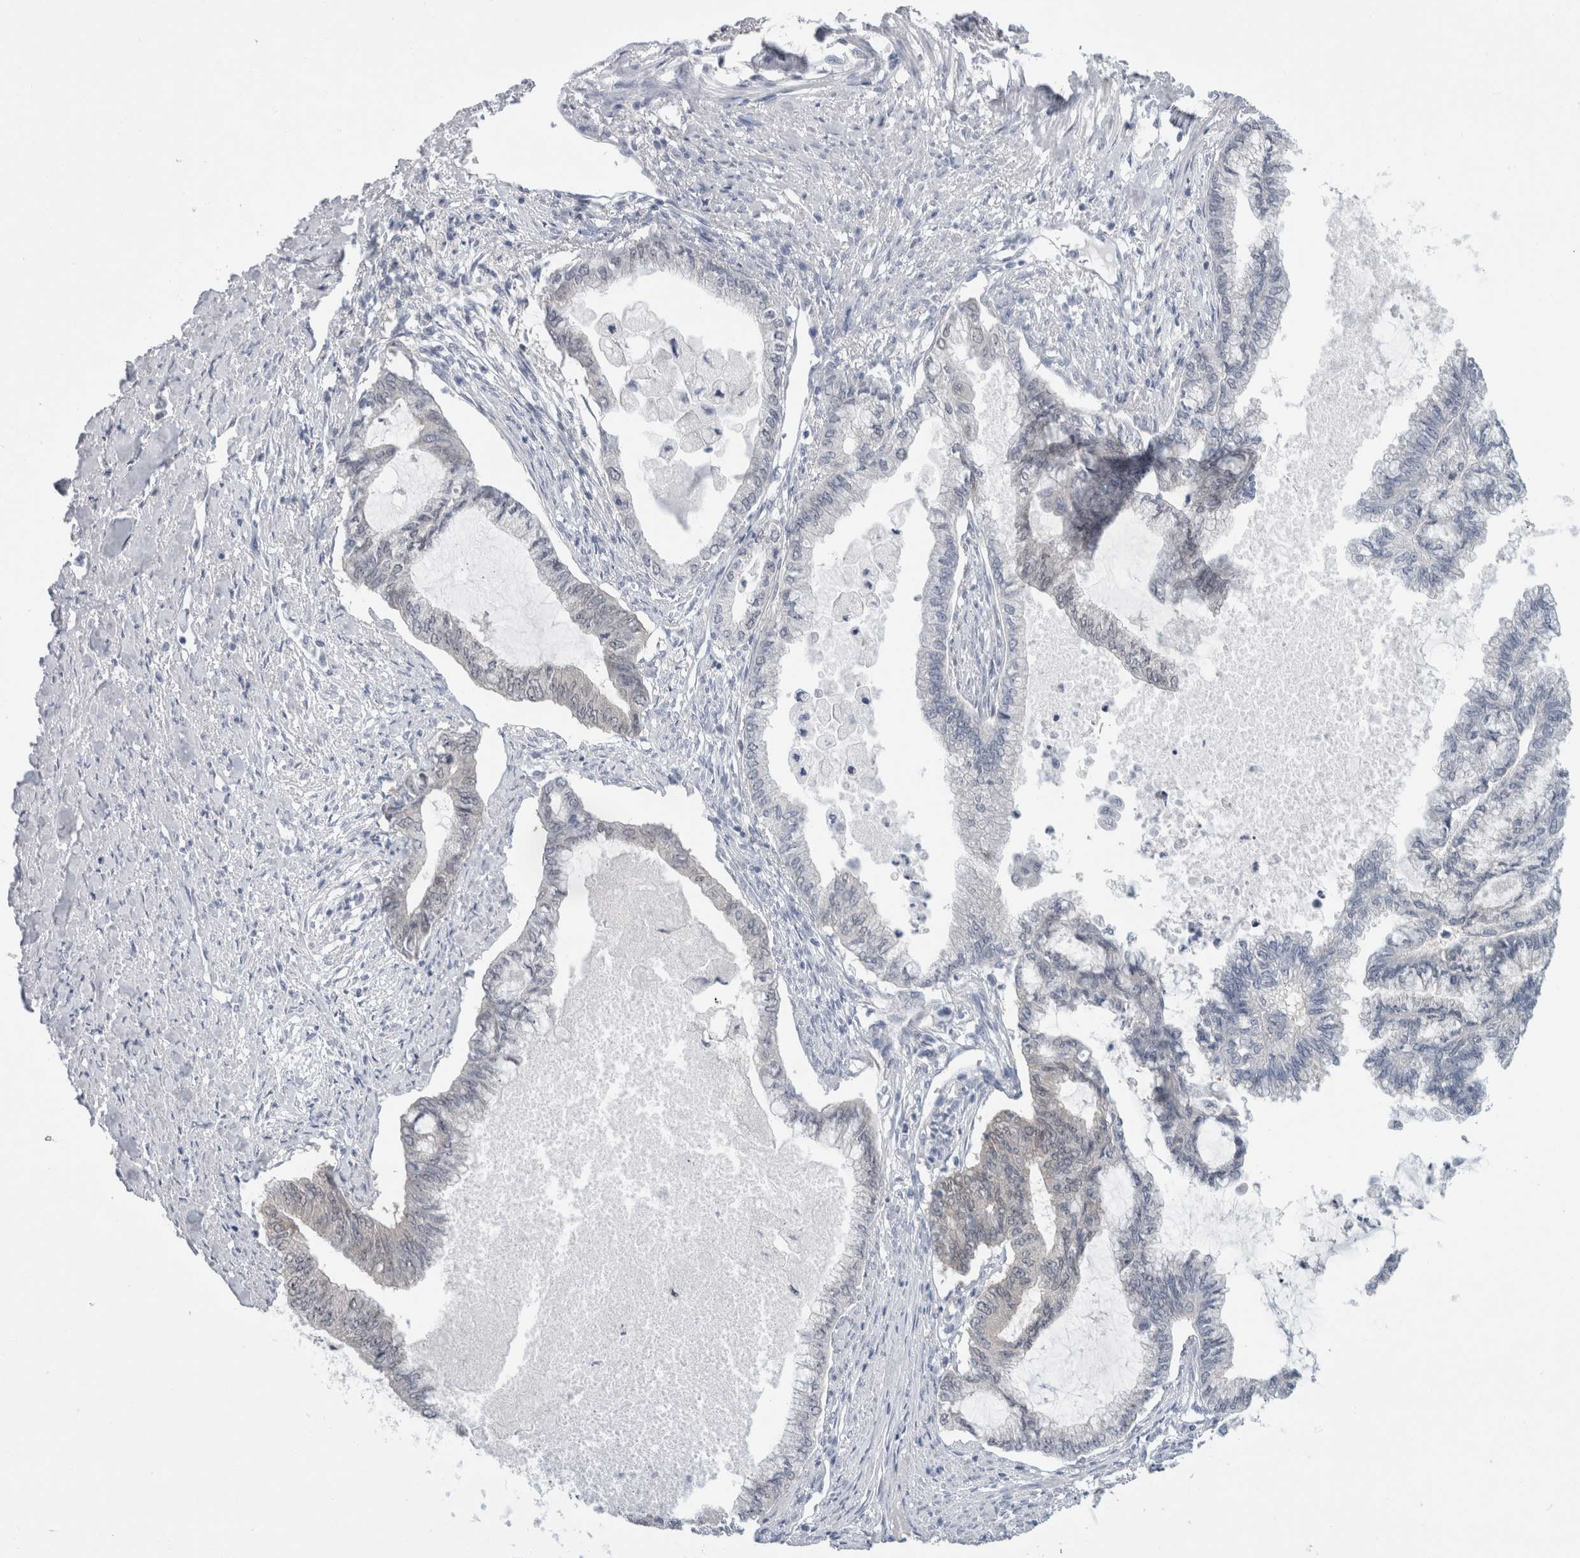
{"staining": {"intensity": "negative", "quantity": "none", "location": "none"}, "tissue": "endometrial cancer", "cell_type": "Tumor cells", "image_type": "cancer", "snomed": [{"axis": "morphology", "description": "Adenocarcinoma, NOS"}, {"axis": "topography", "description": "Endometrium"}], "caption": "Micrograph shows no protein staining in tumor cells of adenocarcinoma (endometrial) tissue.", "gene": "CASP6", "patient": {"sex": "female", "age": 86}}